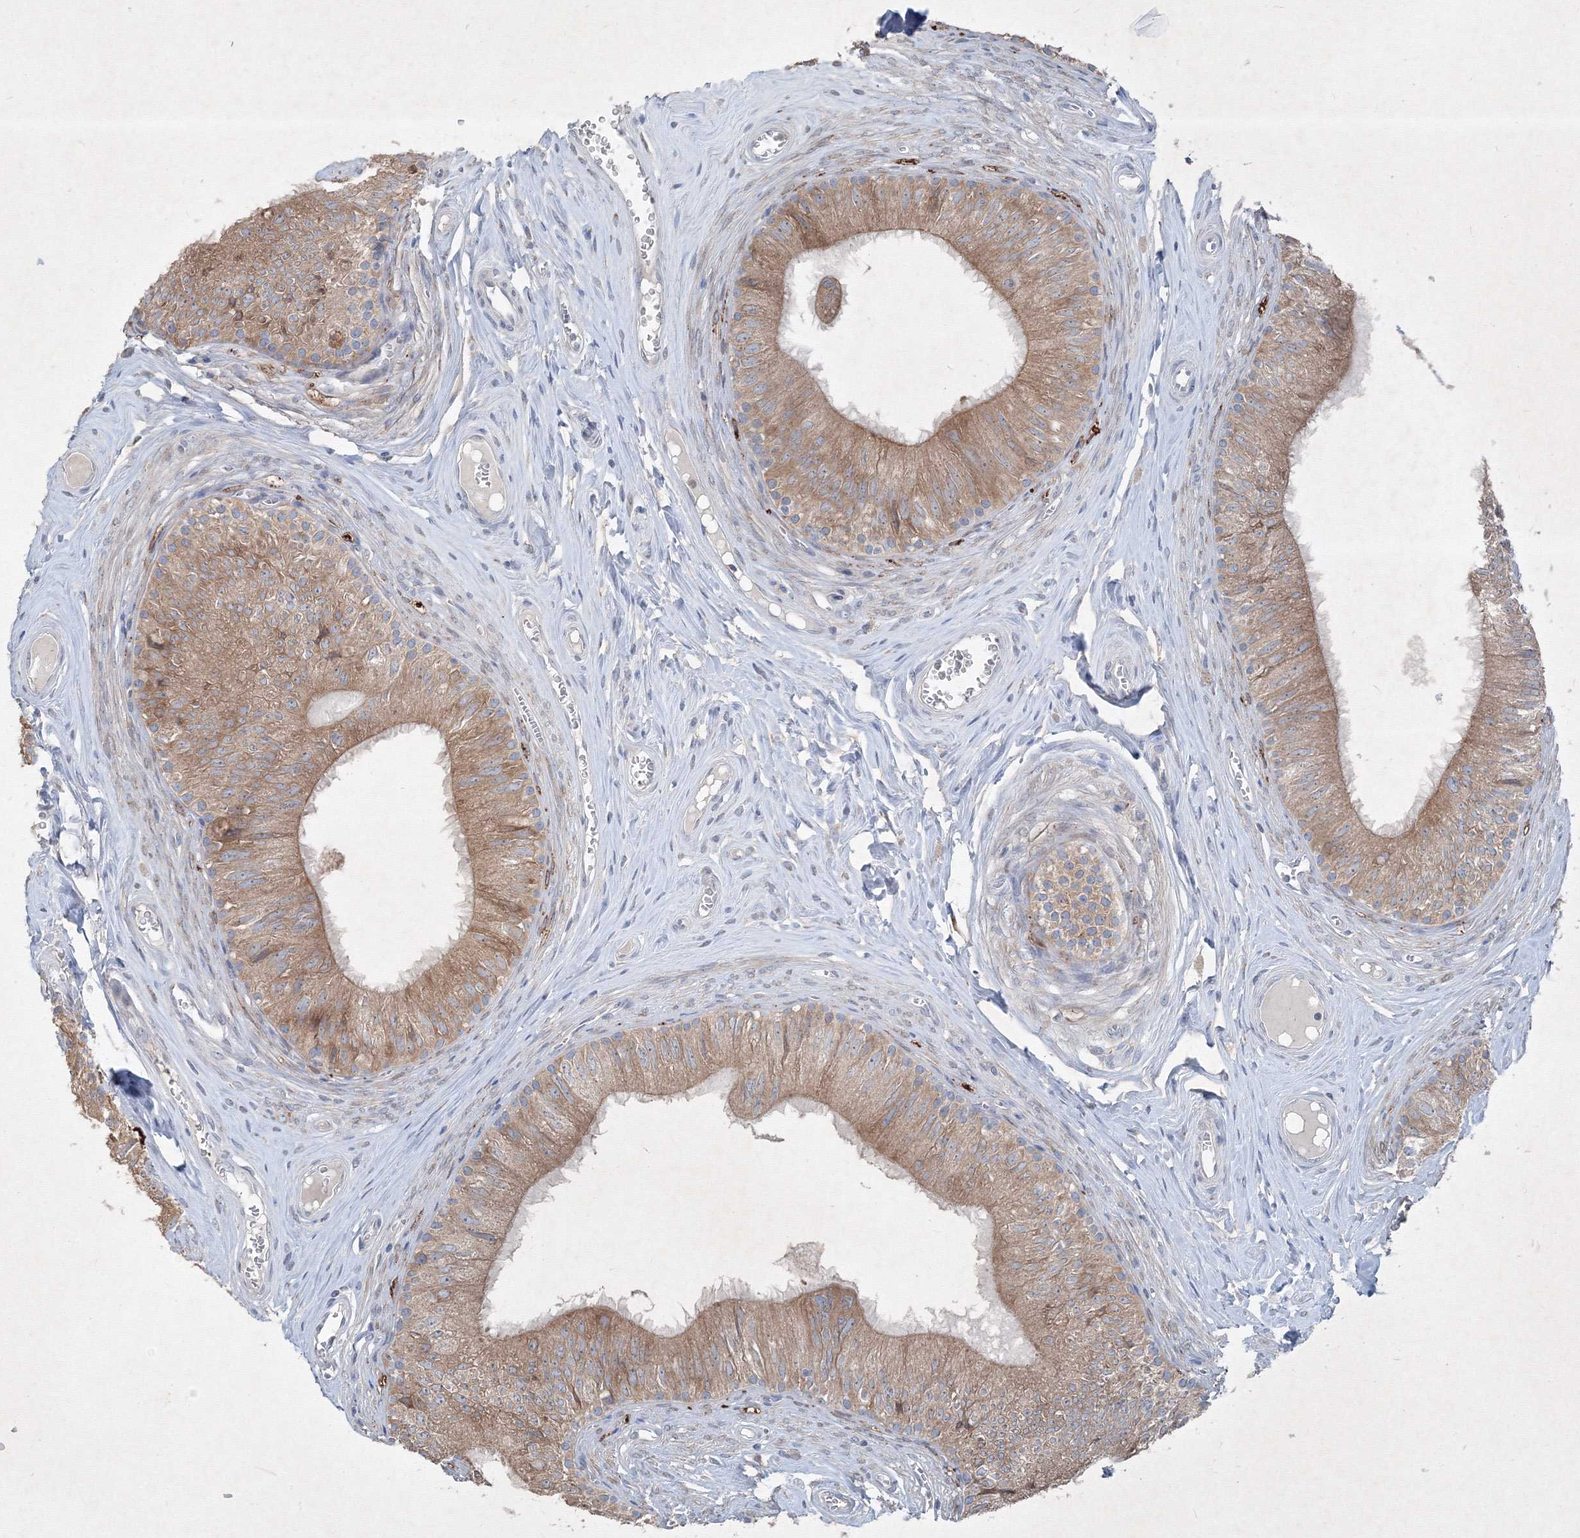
{"staining": {"intensity": "moderate", "quantity": ">75%", "location": "cytoplasmic/membranous"}, "tissue": "epididymis", "cell_type": "Glandular cells", "image_type": "normal", "snomed": [{"axis": "morphology", "description": "Normal tissue, NOS"}, {"axis": "topography", "description": "Epididymis"}], "caption": "A high-resolution micrograph shows immunohistochemistry staining of normal epididymis, which reveals moderate cytoplasmic/membranous staining in about >75% of glandular cells.", "gene": "IFNAR1", "patient": {"sex": "male", "age": 46}}